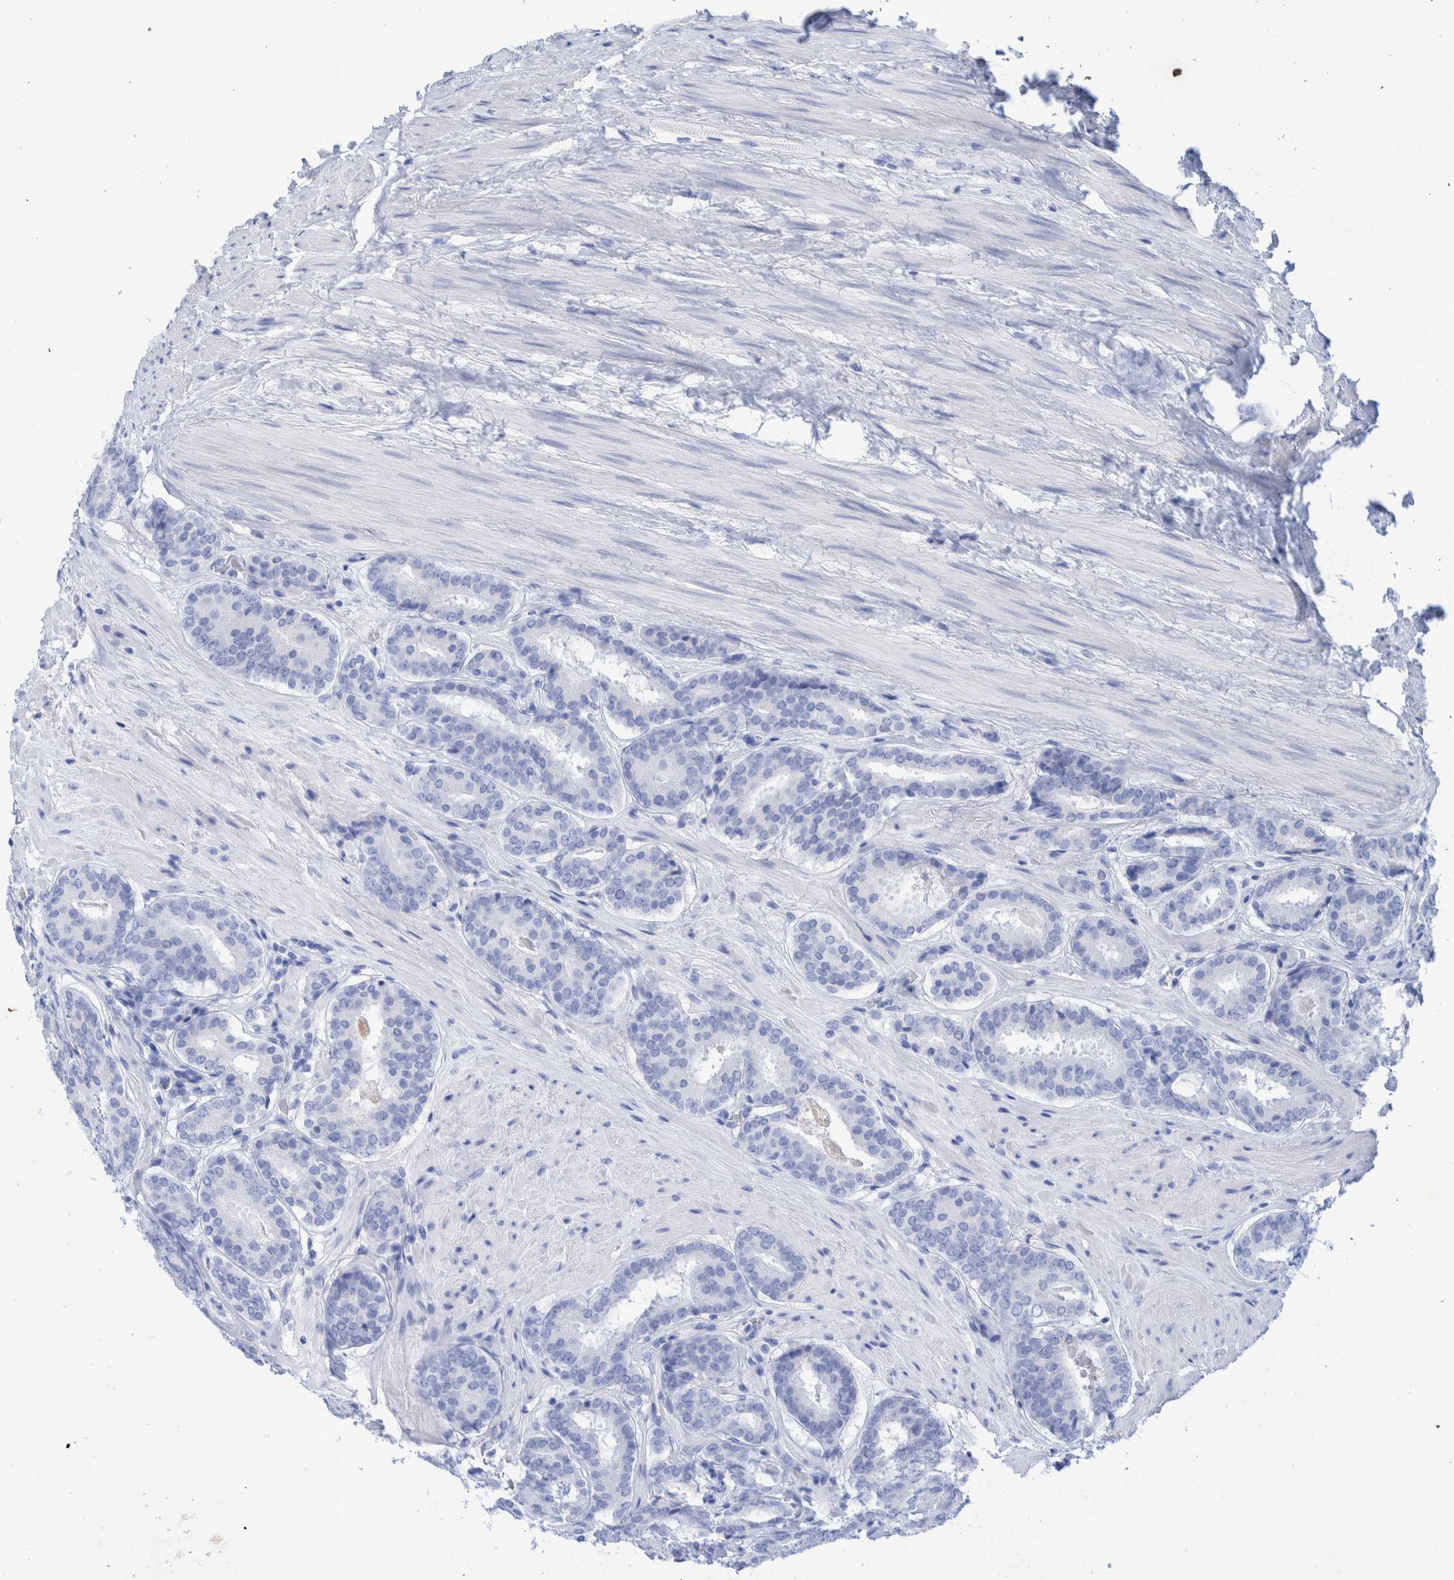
{"staining": {"intensity": "negative", "quantity": "none", "location": "none"}, "tissue": "prostate cancer", "cell_type": "Tumor cells", "image_type": "cancer", "snomed": [{"axis": "morphology", "description": "Adenocarcinoma, Low grade"}, {"axis": "topography", "description": "Prostate"}], "caption": "High power microscopy image of an IHC histopathology image of prostate cancer, revealing no significant expression in tumor cells.", "gene": "PERP", "patient": {"sex": "male", "age": 69}}